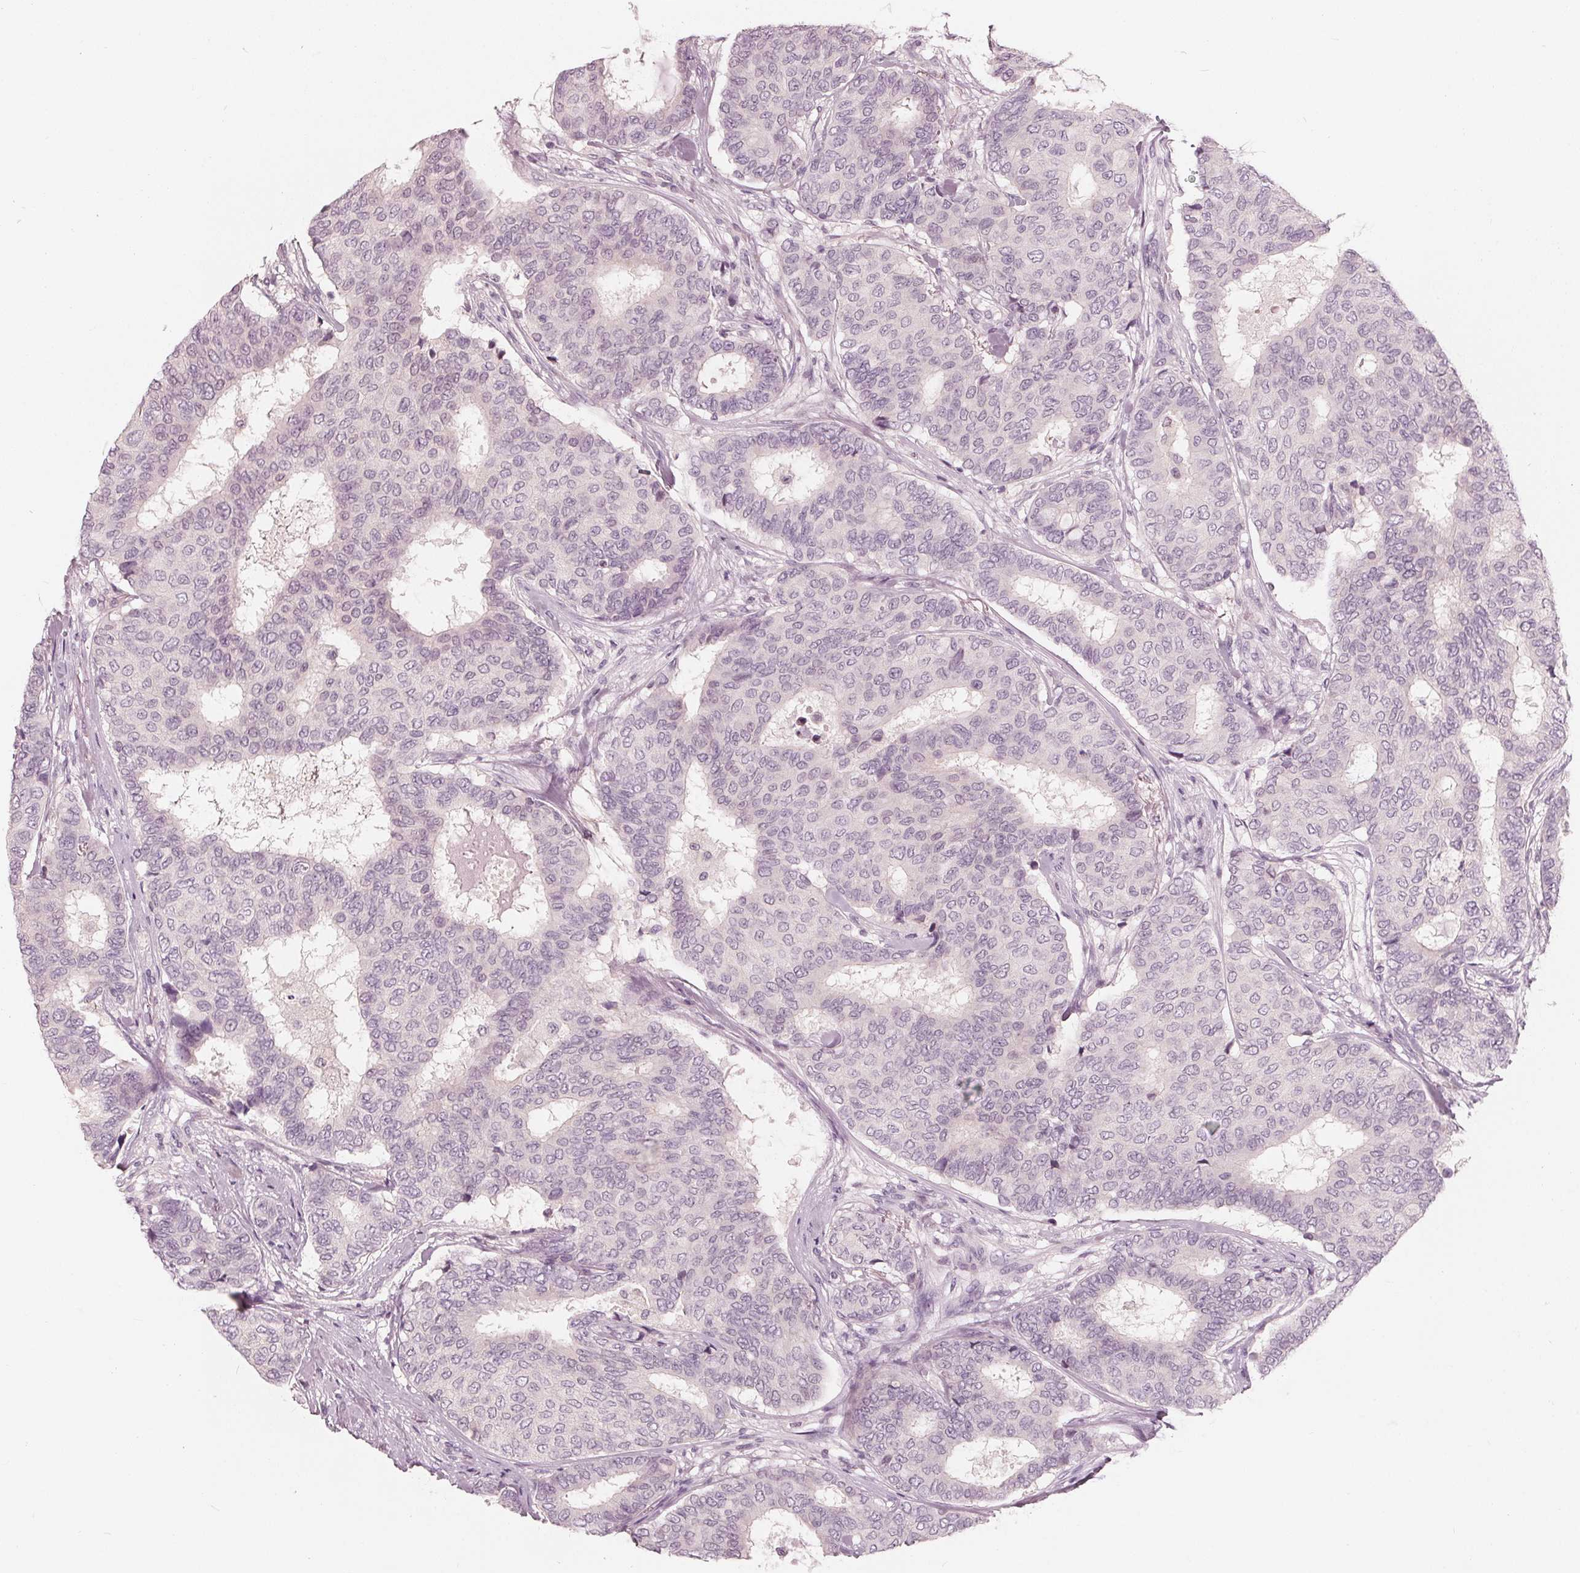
{"staining": {"intensity": "negative", "quantity": "none", "location": "none"}, "tissue": "breast cancer", "cell_type": "Tumor cells", "image_type": "cancer", "snomed": [{"axis": "morphology", "description": "Duct carcinoma"}, {"axis": "topography", "description": "Breast"}], "caption": "This is an immunohistochemistry (IHC) image of breast invasive ductal carcinoma. There is no staining in tumor cells.", "gene": "SAT2", "patient": {"sex": "female", "age": 75}}